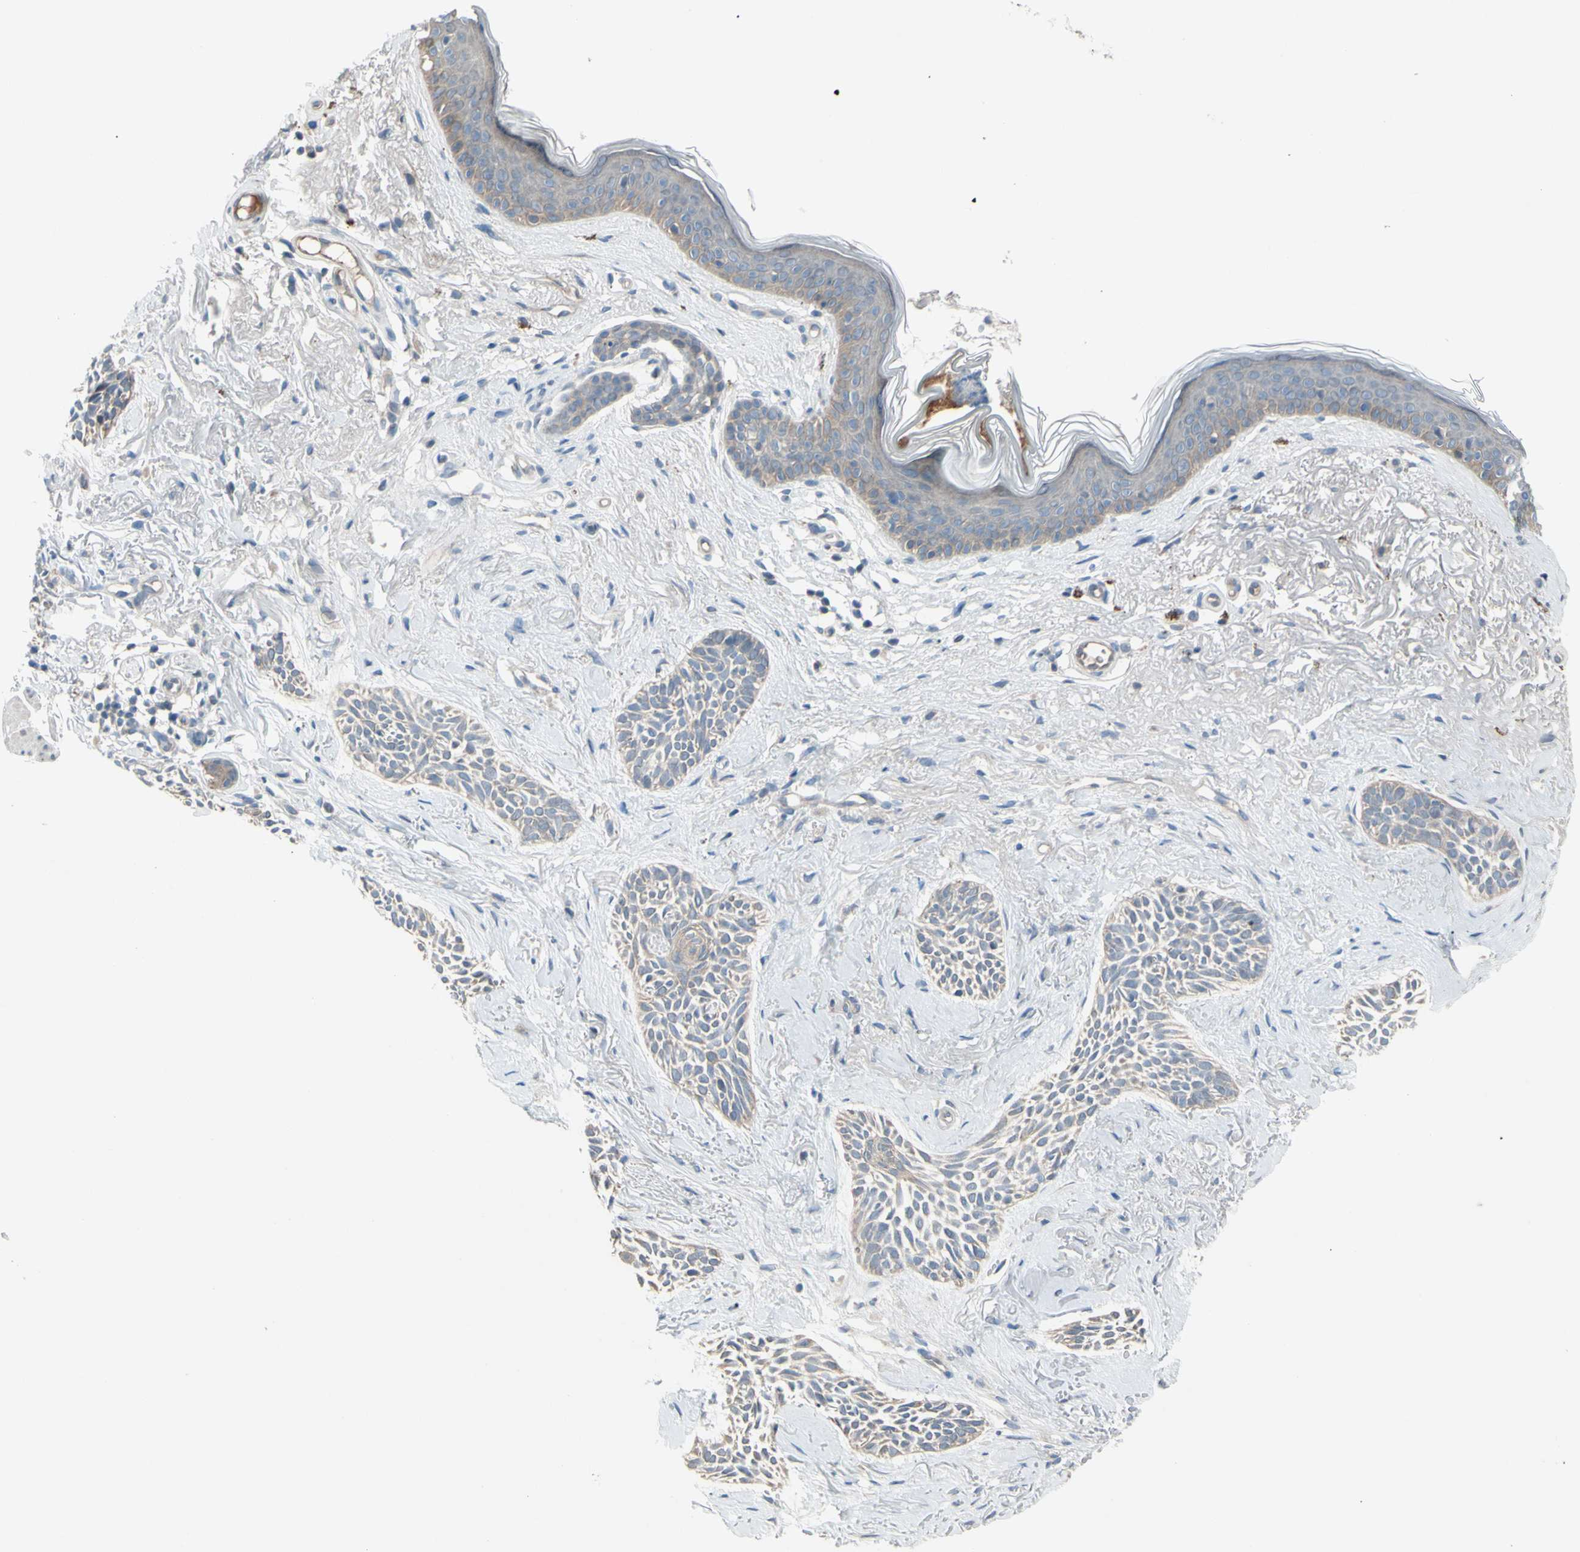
{"staining": {"intensity": "weak", "quantity": ">75%", "location": "cytoplasmic/membranous"}, "tissue": "skin cancer", "cell_type": "Tumor cells", "image_type": "cancer", "snomed": [{"axis": "morphology", "description": "Normal tissue, NOS"}, {"axis": "morphology", "description": "Basal cell carcinoma"}, {"axis": "topography", "description": "Skin"}], "caption": "A brown stain labels weak cytoplasmic/membranous positivity of a protein in skin cancer (basal cell carcinoma) tumor cells.", "gene": "AFP", "patient": {"sex": "female", "age": 84}}